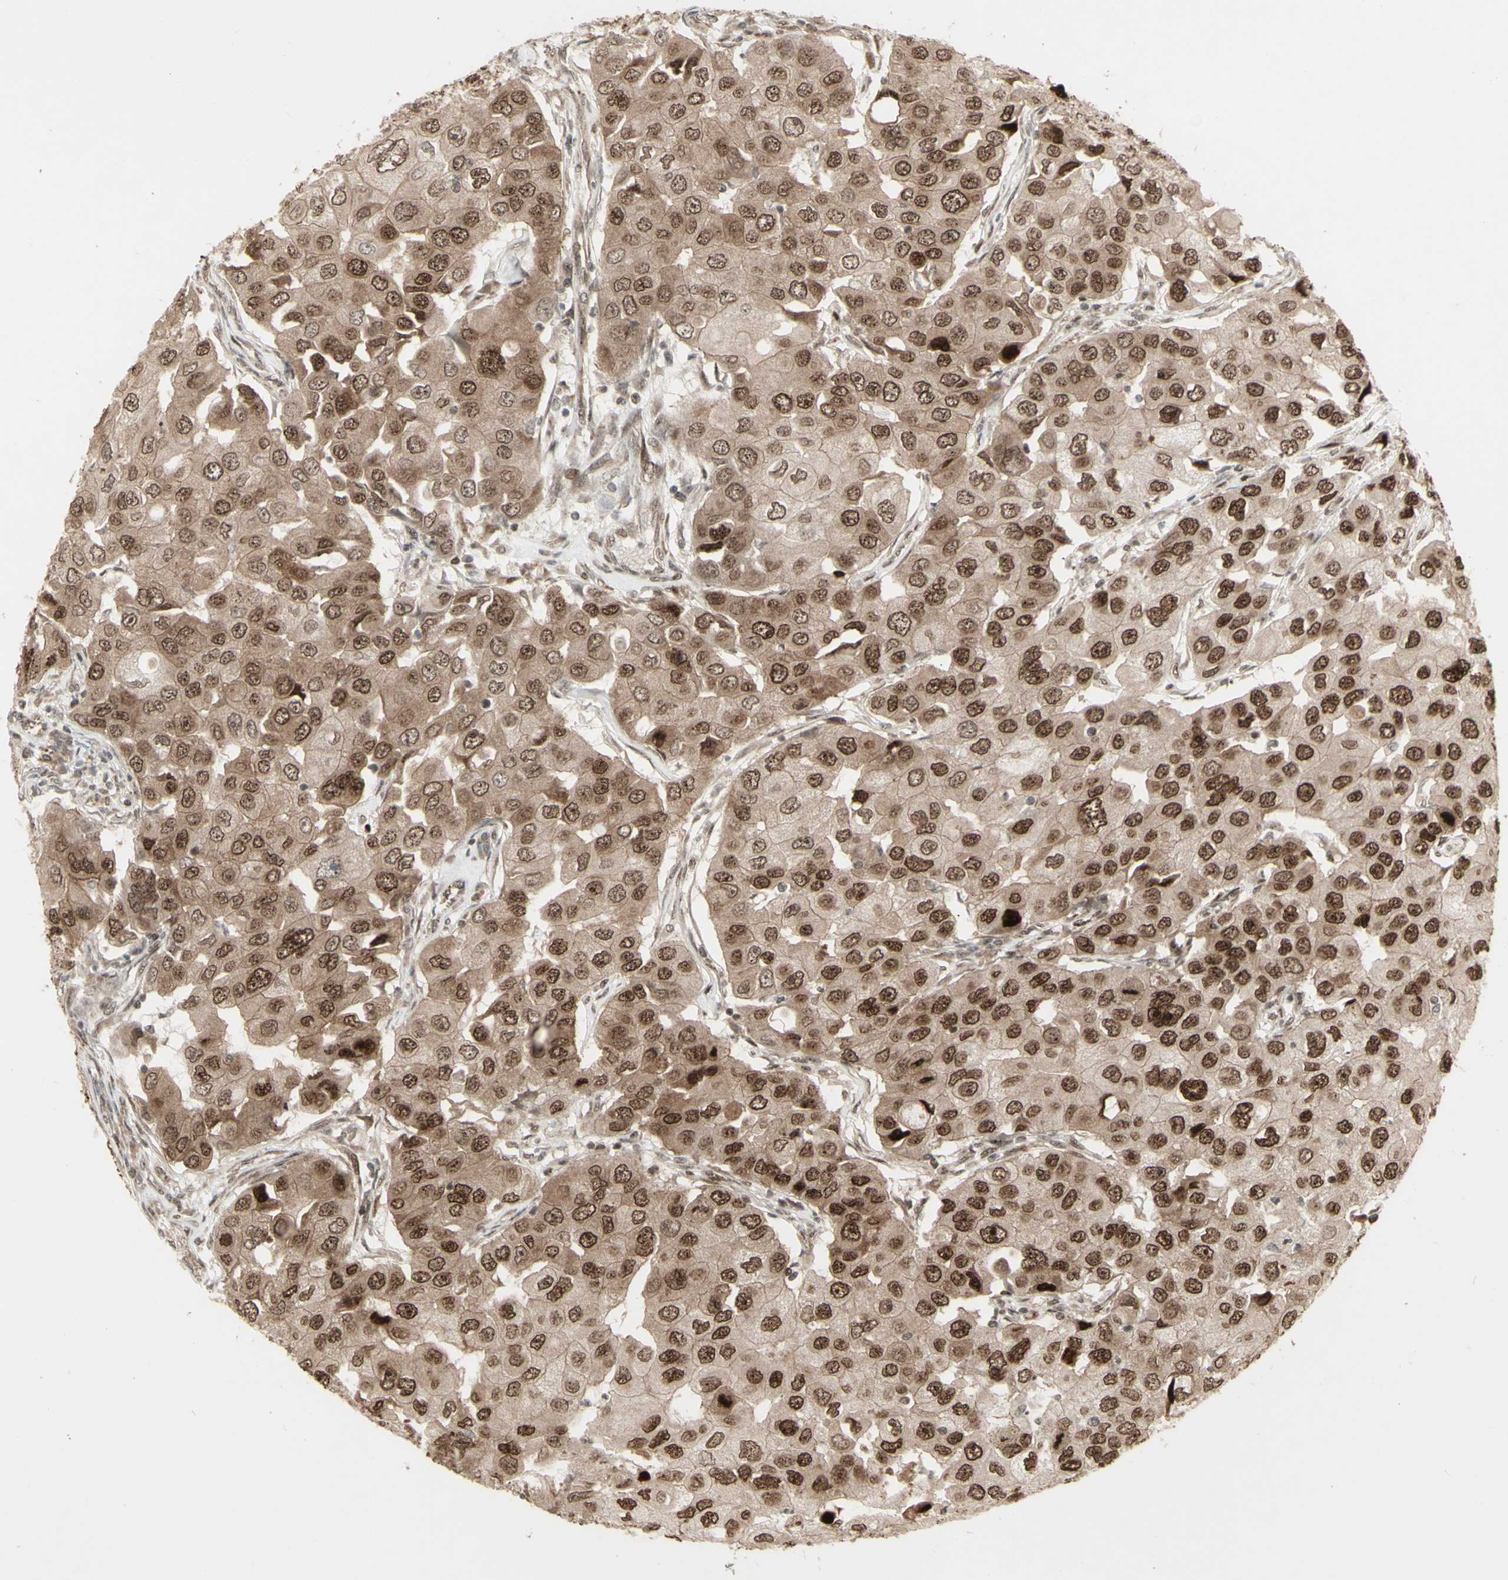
{"staining": {"intensity": "moderate", "quantity": ">75%", "location": "cytoplasmic/membranous,nuclear"}, "tissue": "breast cancer", "cell_type": "Tumor cells", "image_type": "cancer", "snomed": [{"axis": "morphology", "description": "Duct carcinoma"}, {"axis": "topography", "description": "Breast"}], "caption": "Protein positivity by IHC reveals moderate cytoplasmic/membranous and nuclear positivity in approximately >75% of tumor cells in breast cancer (intraductal carcinoma).", "gene": "CBX1", "patient": {"sex": "female", "age": 27}}